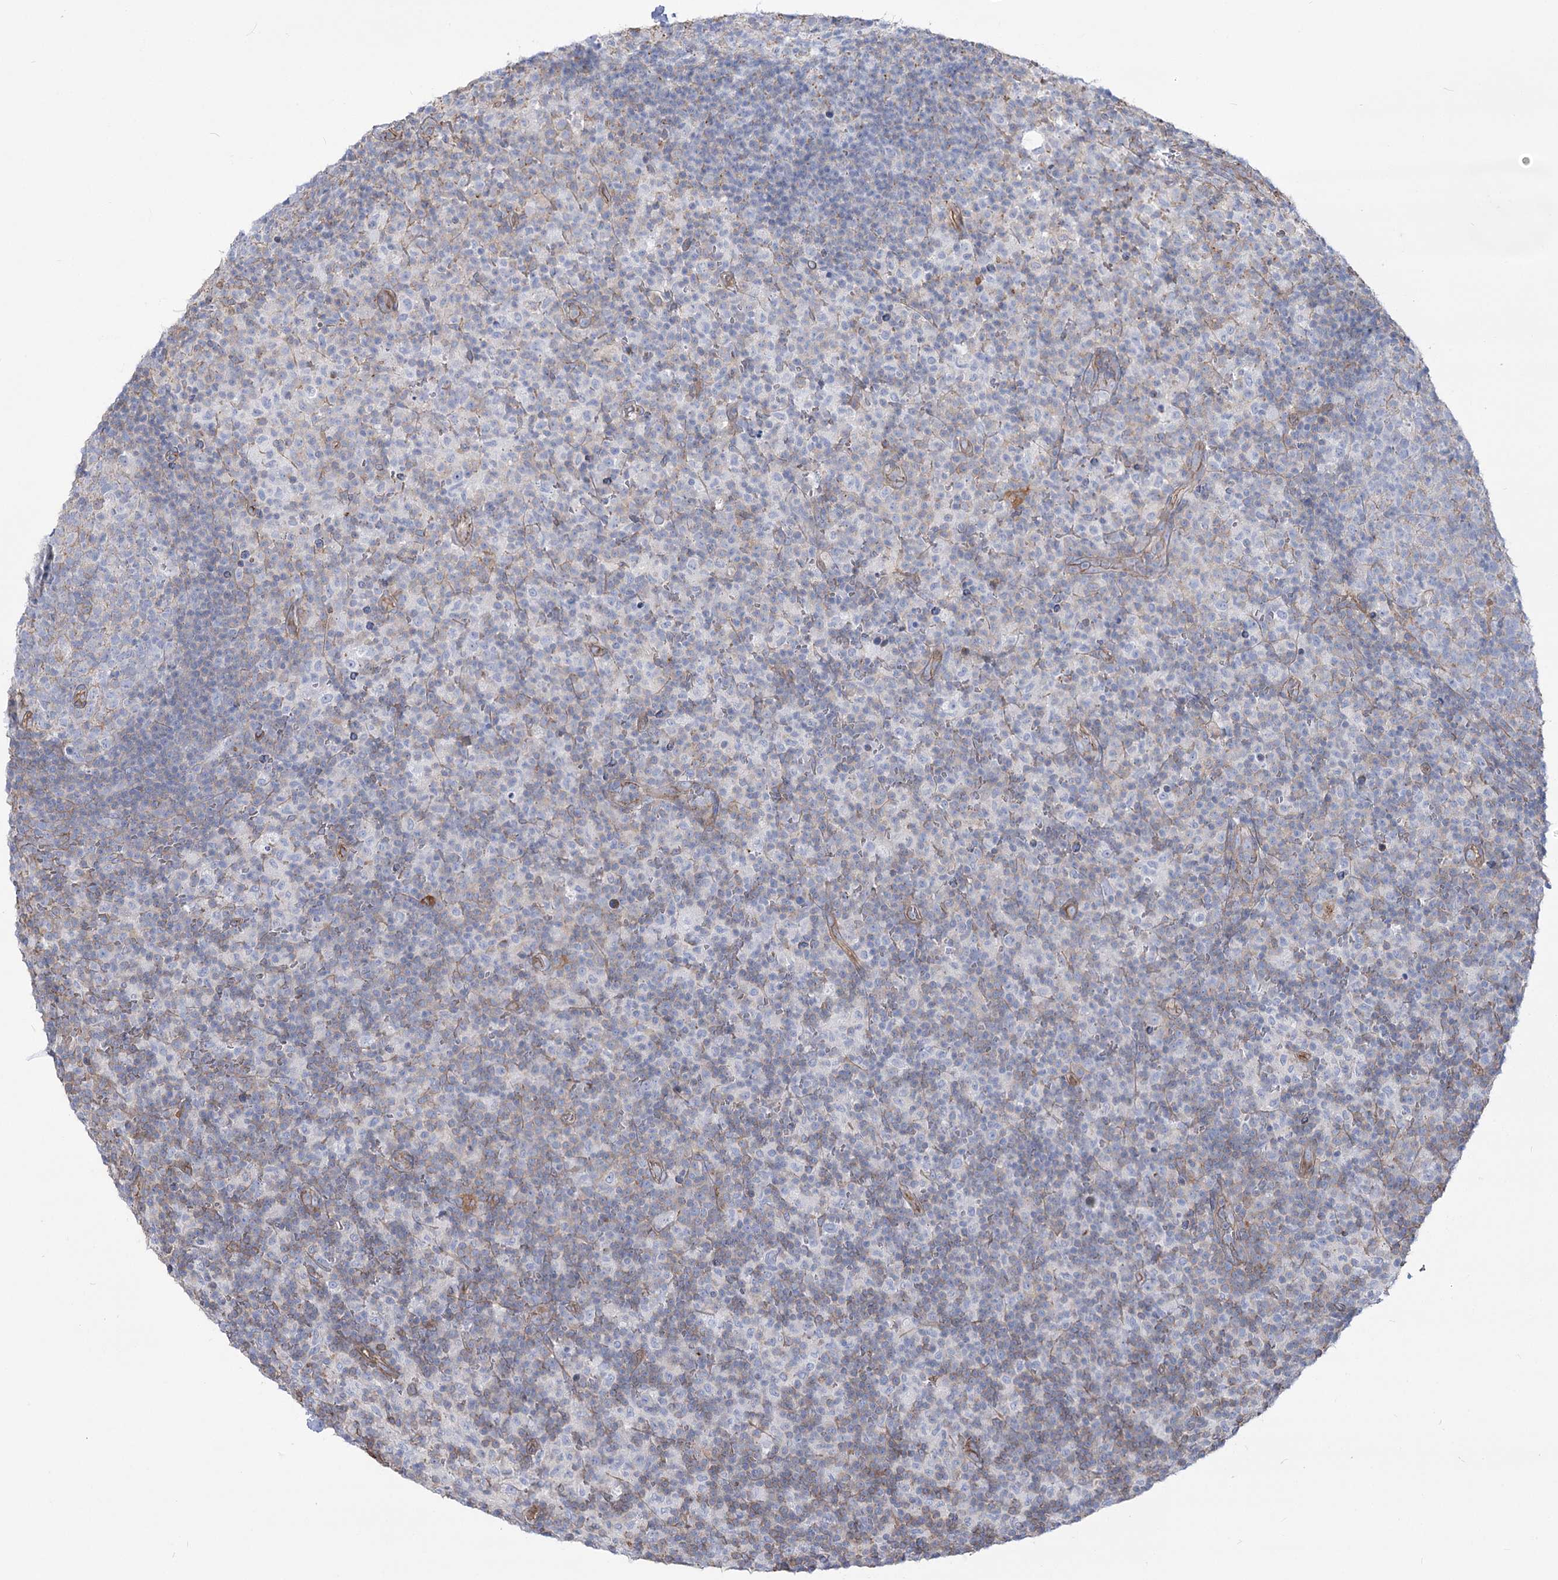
{"staining": {"intensity": "negative", "quantity": "none", "location": "none"}, "tissue": "lymph node", "cell_type": "Germinal center cells", "image_type": "normal", "snomed": [{"axis": "morphology", "description": "Normal tissue, NOS"}, {"axis": "morphology", "description": "Inflammation, NOS"}, {"axis": "topography", "description": "Lymph node"}], "caption": "This is an immunohistochemistry micrograph of normal human lymph node. There is no positivity in germinal center cells.", "gene": "PLEKHA5", "patient": {"sex": "male", "age": 55}}